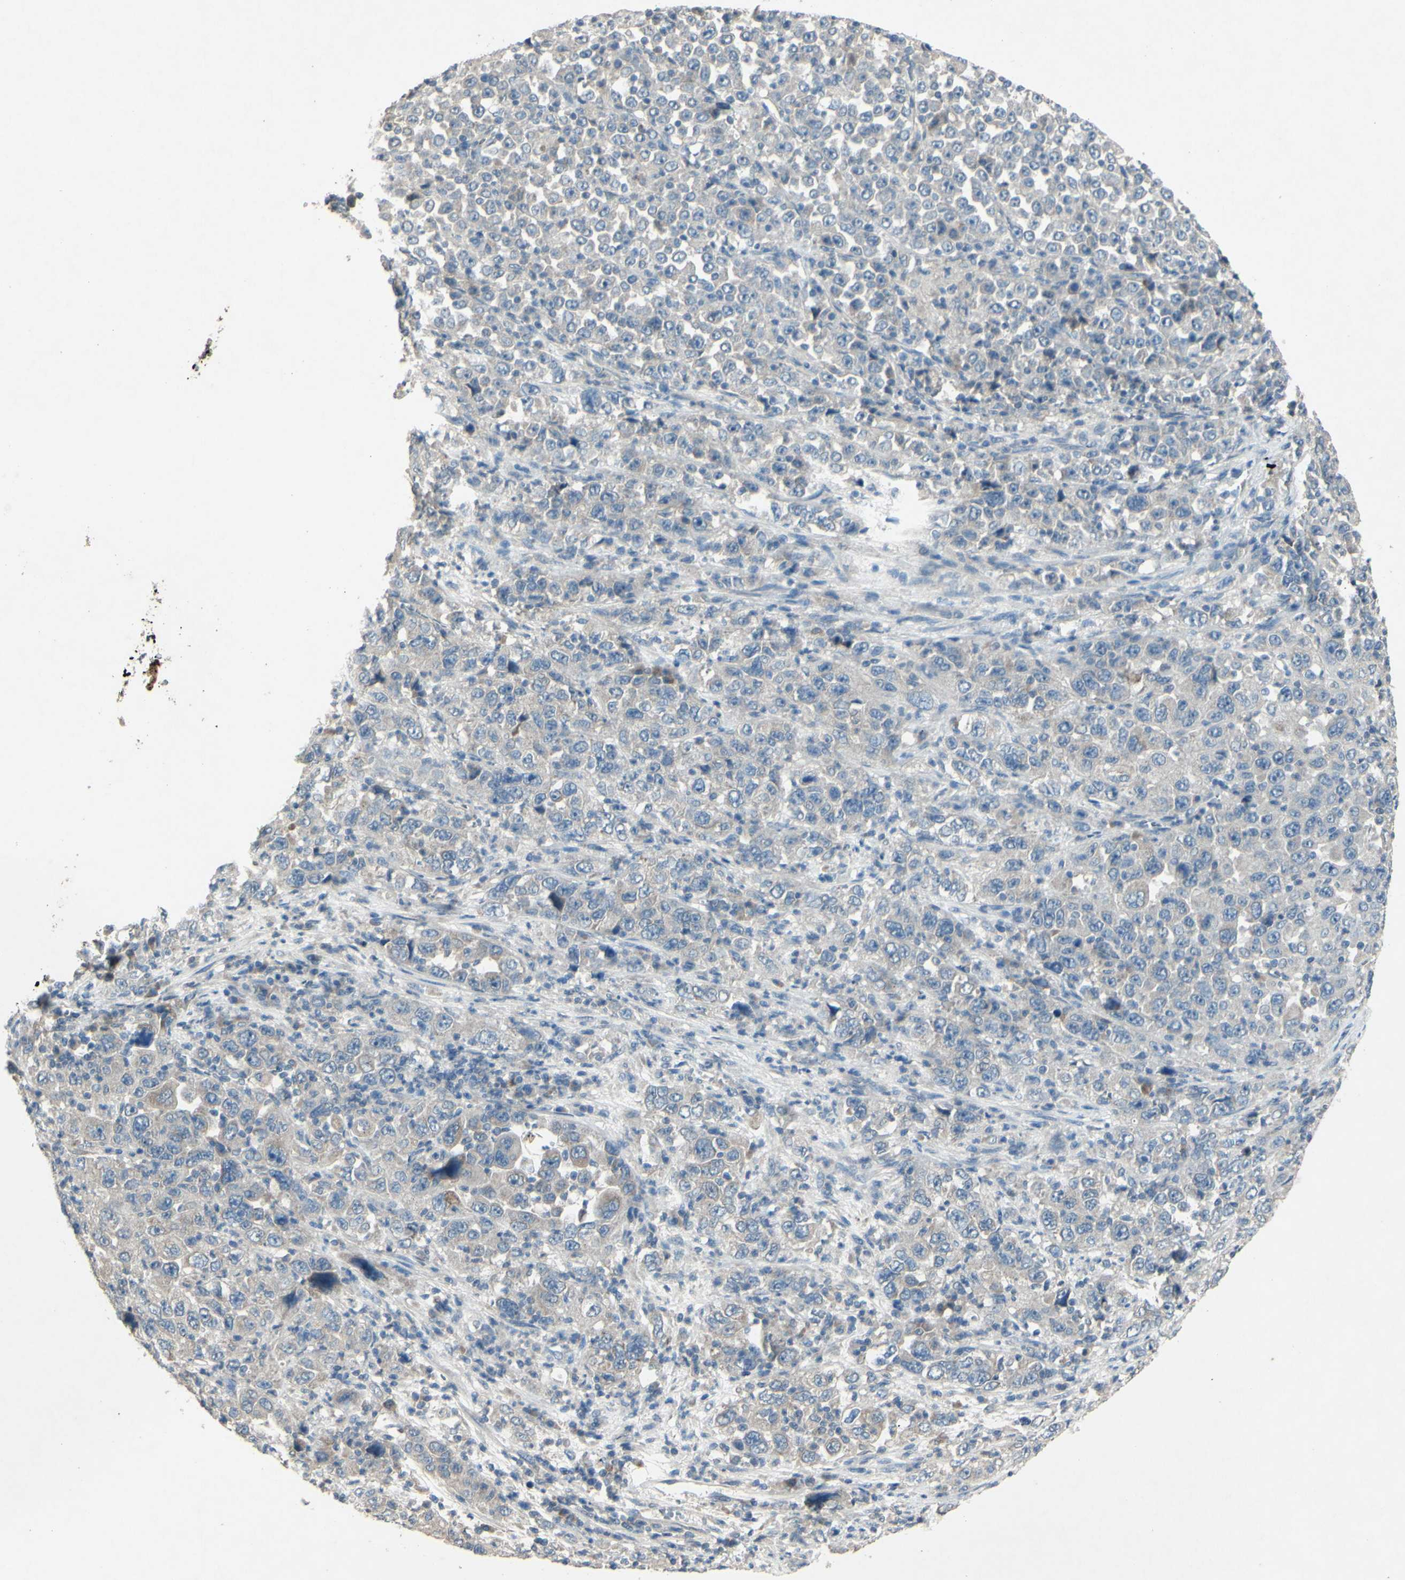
{"staining": {"intensity": "weak", "quantity": "<25%", "location": "cytoplasmic/membranous"}, "tissue": "stomach cancer", "cell_type": "Tumor cells", "image_type": "cancer", "snomed": [{"axis": "morphology", "description": "Normal tissue, NOS"}, {"axis": "morphology", "description": "Adenocarcinoma, NOS"}, {"axis": "topography", "description": "Stomach, upper"}, {"axis": "topography", "description": "Stomach"}], "caption": "Tumor cells show no significant expression in stomach cancer (adenocarcinoma).", "gene": "TIMM21", "patient": {"sex": "male", "age": 59}}